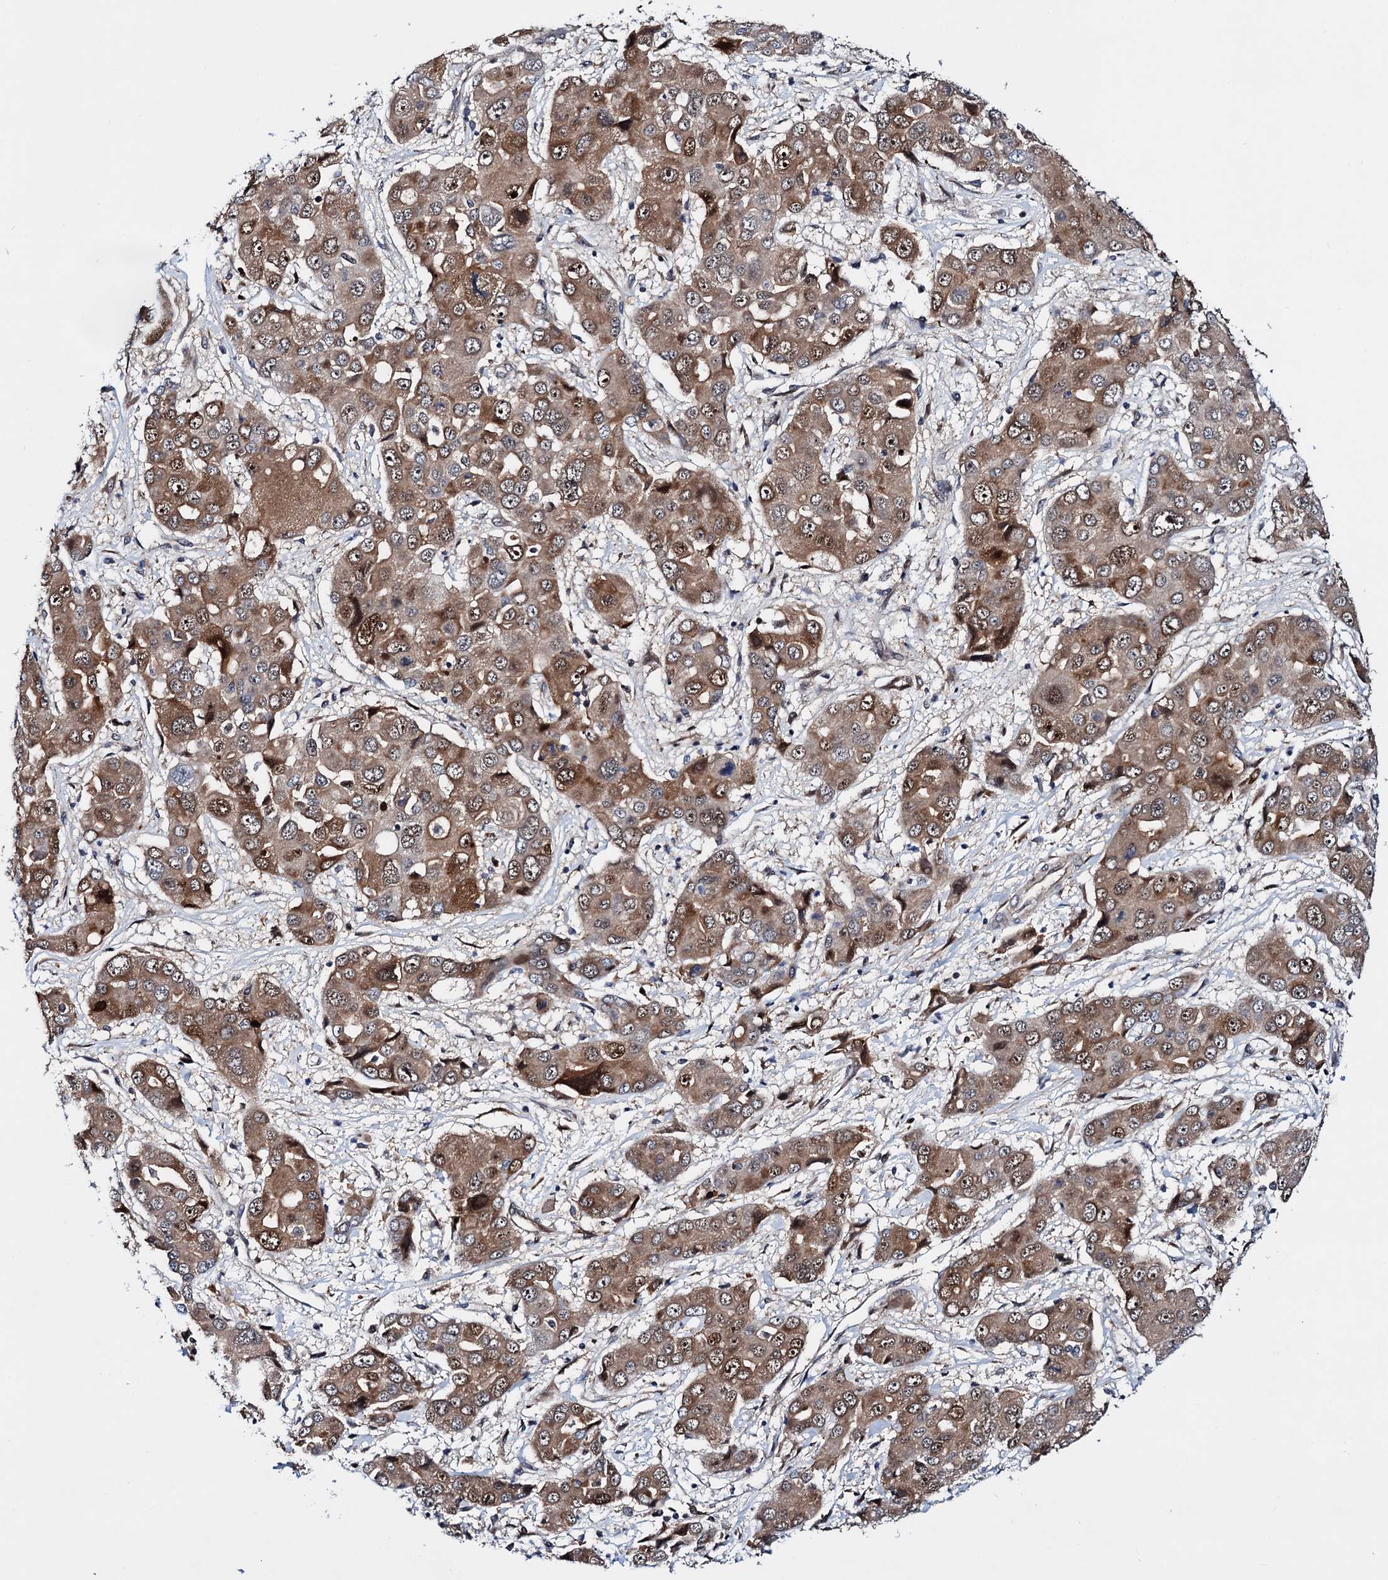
{"staining": {"intensity": "moderate", "quantity": ">75%", "location": "cytoplasmic/membranous,nuclear"}, "tissue": "liver cancer", "cell_type": "Tumor cells", "image_type": "cancer", "snomed": [{"axis": "morphology", "description": "Cholangiocarcinoma"}, {"axis": "topography", "description": "Liver"}], "caption": "Cholangiocarcinoma (liver) stained for a protein exhibits moderate cytoplasmic/membranous and nuclear positivity in tumor cells.", "gene": "COA4", "patient": {"sex": "male", "age": 67}}